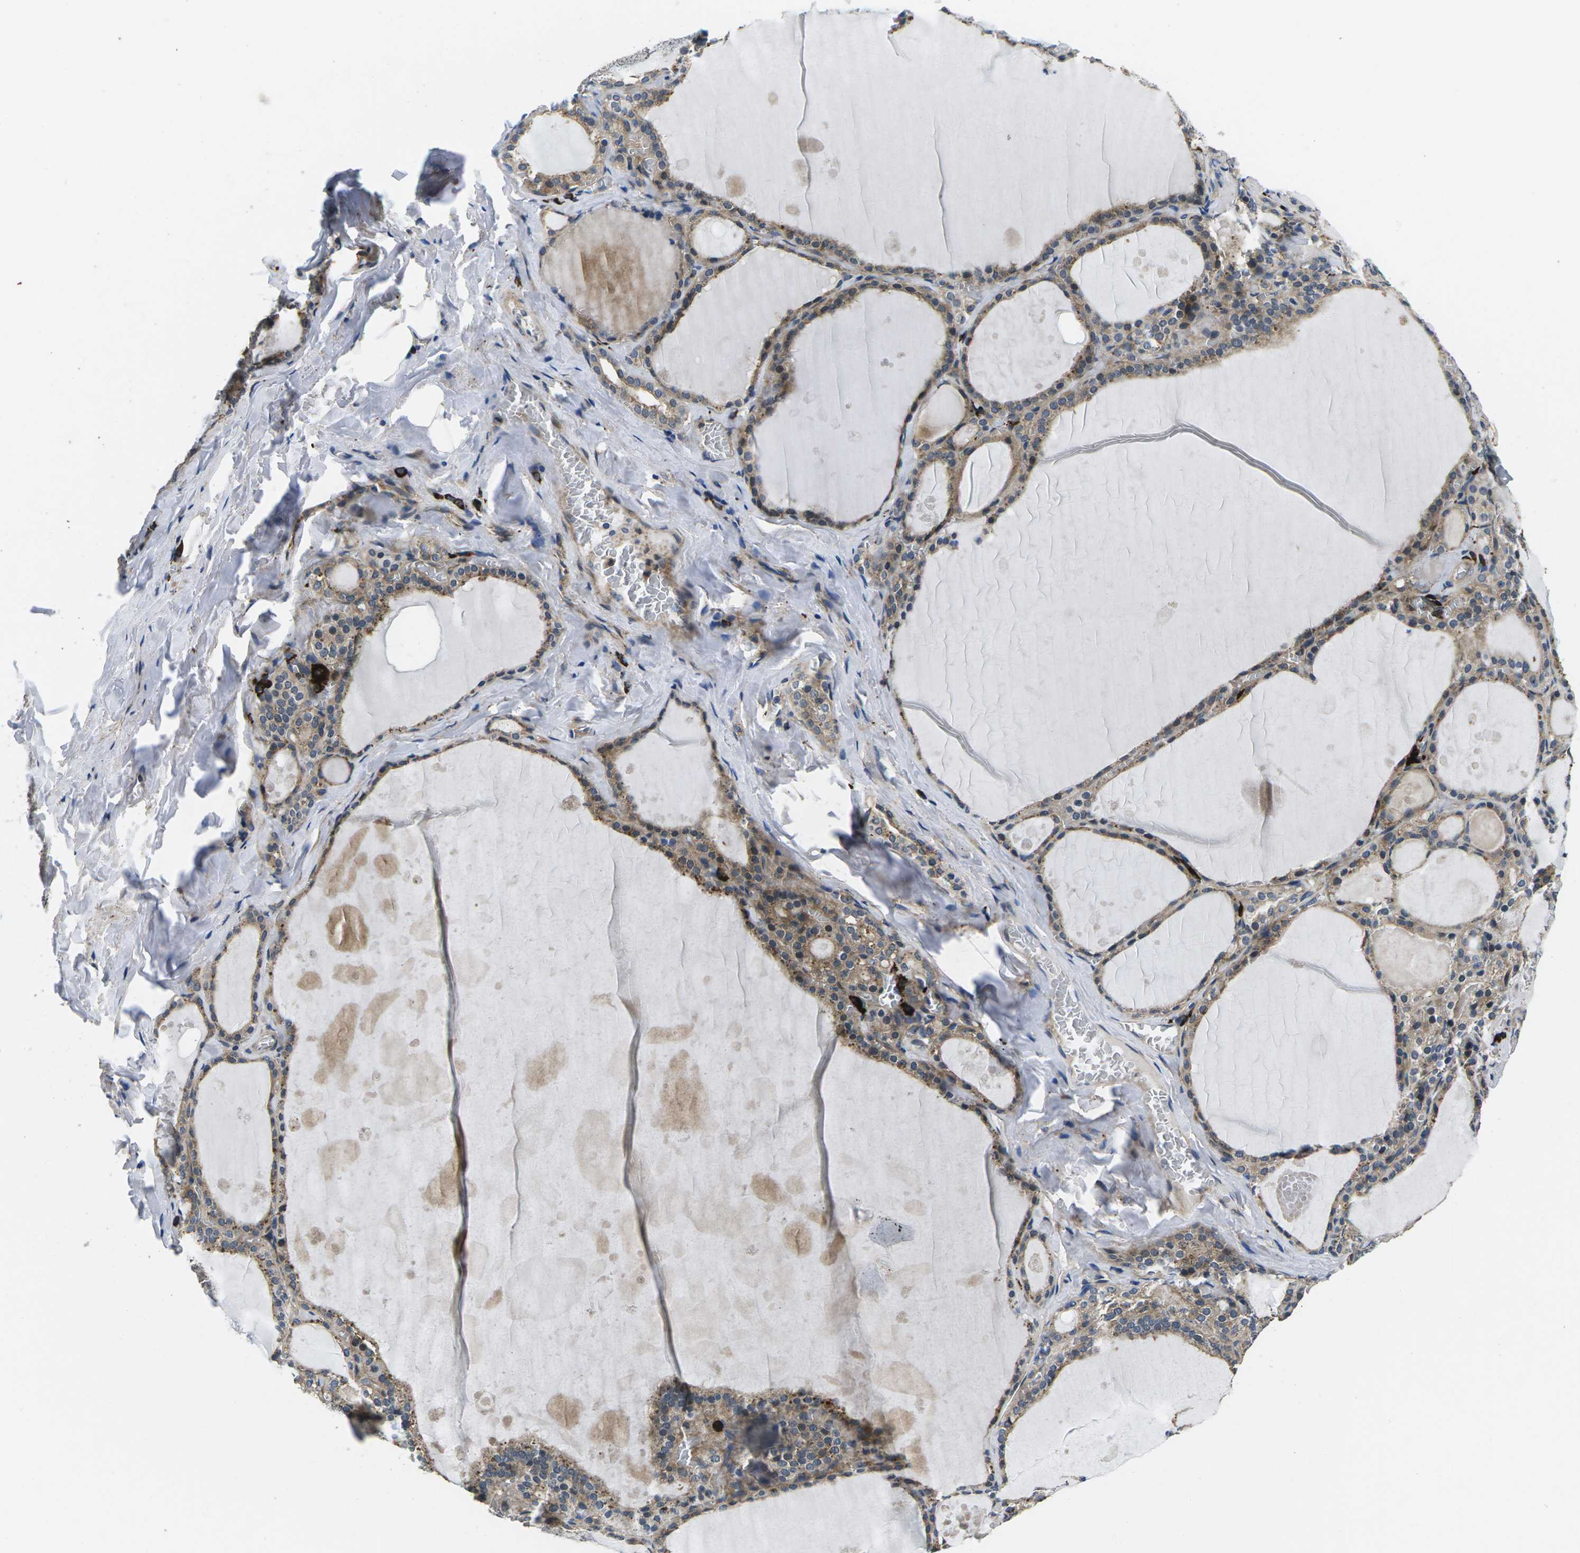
{"staining": {"intensity": "moderate", "quantity": ">75%", "location": "cytoplasmic/membranous"}, "tissue": "thyroid gland", "cell_type": "Glandular cells", "image_type": "normal", "snomed": [{"axis": "morphology", "description": "Normal tissue, NOS"}, {"axis": "topography", "description": "Thyroid gland"}], "caption": "High-magnification brightfield microscopy of unremarkable thyroid gland stained with DAB (brown) and counterstained with hematoxylin (blue). glandular cells exhibit moderate cytoplasmic/membranous expression is identified in about>75% of cells.", "gene": "PLCE1", "patient": {"sex": "male", "age": 56}}